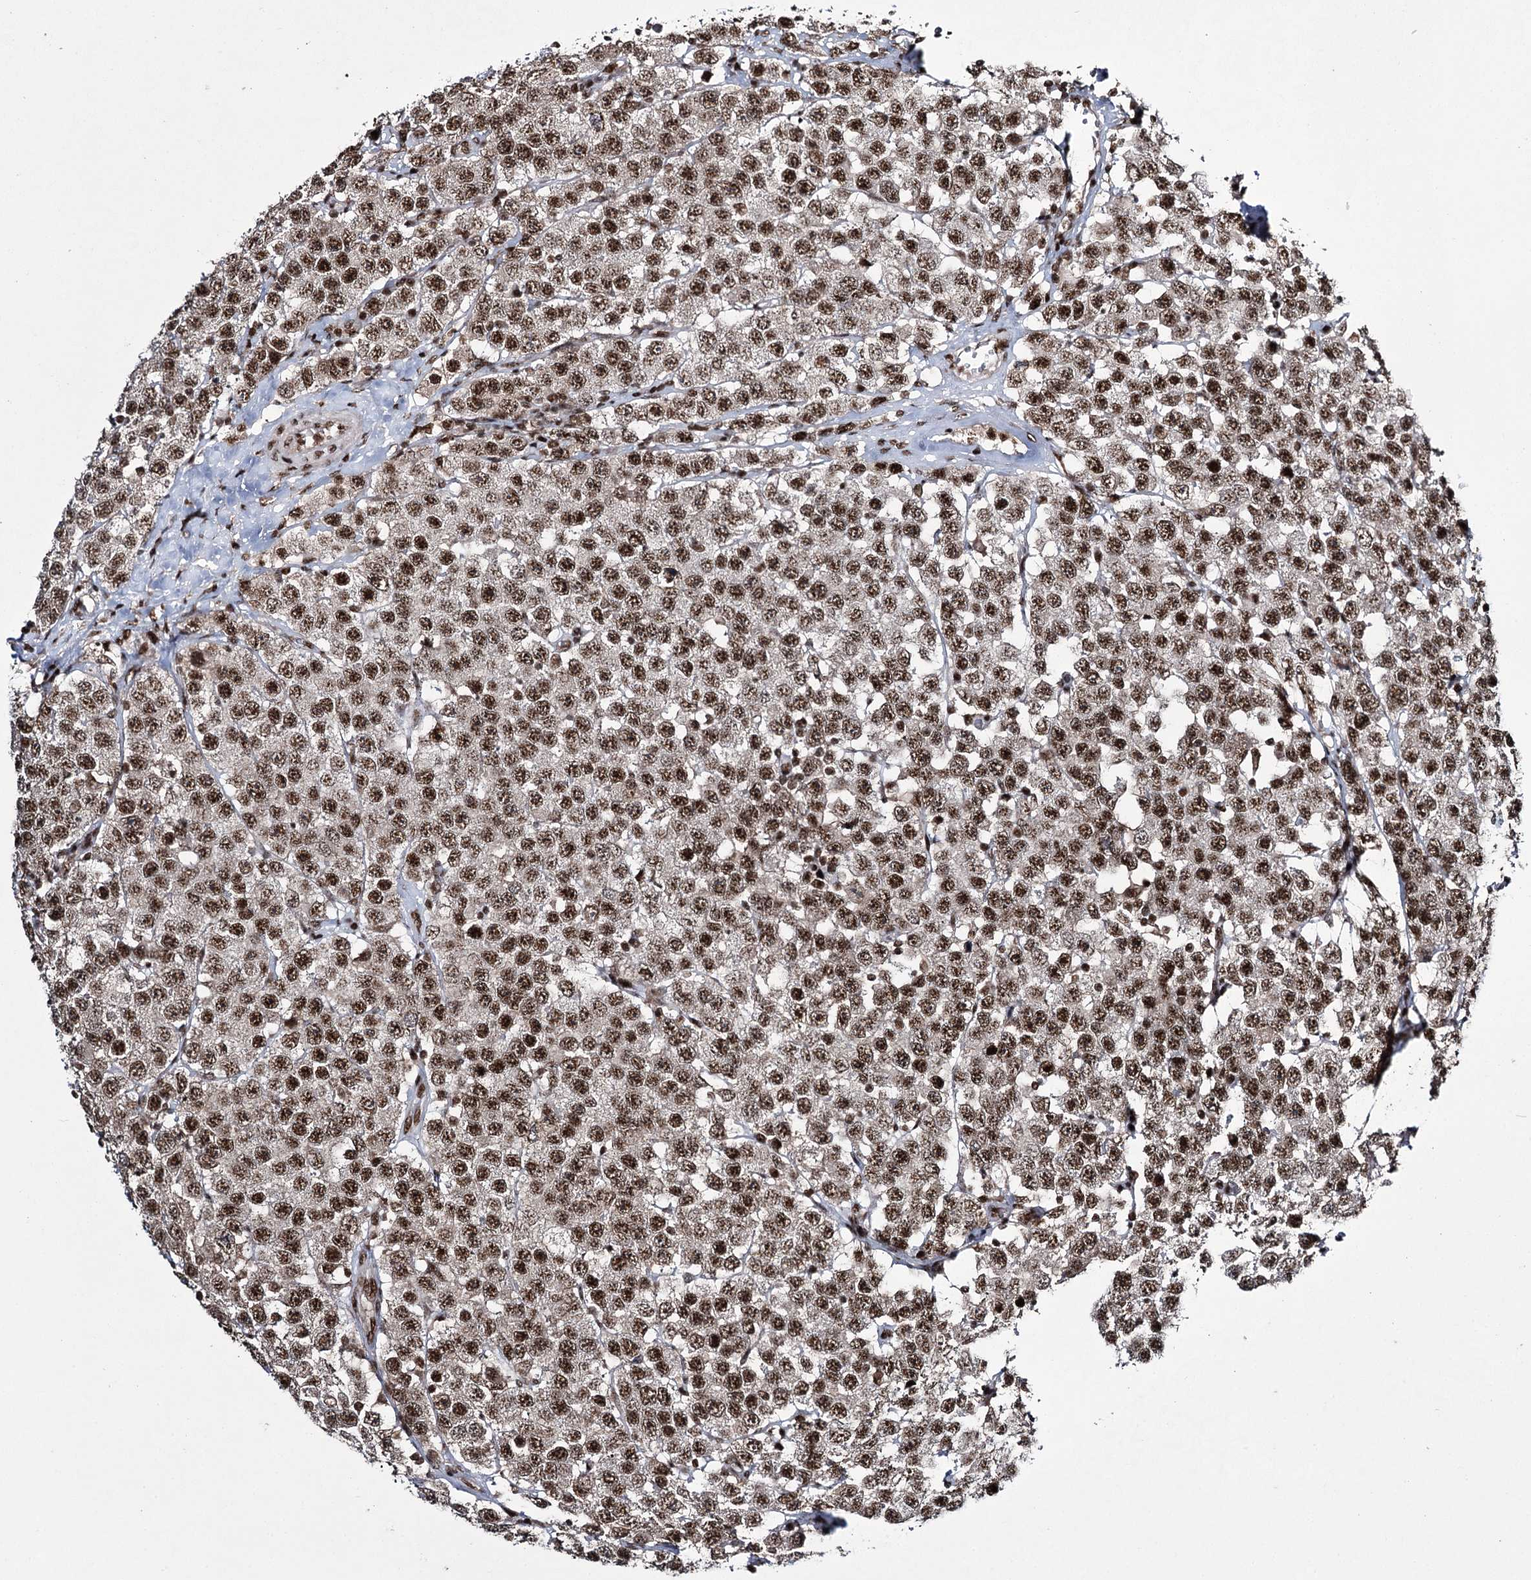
{"staining": {"intensity": "strong", "quantity": ">75%", "location": "nuclear"}, "tissue": "testis cancer", "cell_type": "Tumor cells", "image_type": "cancer", "snomed": [{"axis": "morphology", "description": "Seminoma, NOS"}, {"axis": "topography", "description": "Testis"}], "caption": "Immunohistochemistry image of seminoma (testis) stained for a protein (brown), which demonstrates high levels of strong nuclear expression in about >75% of tumor cells.", "gene": "PRPF40A", "patient": {"sex": "male", "age": 28}}